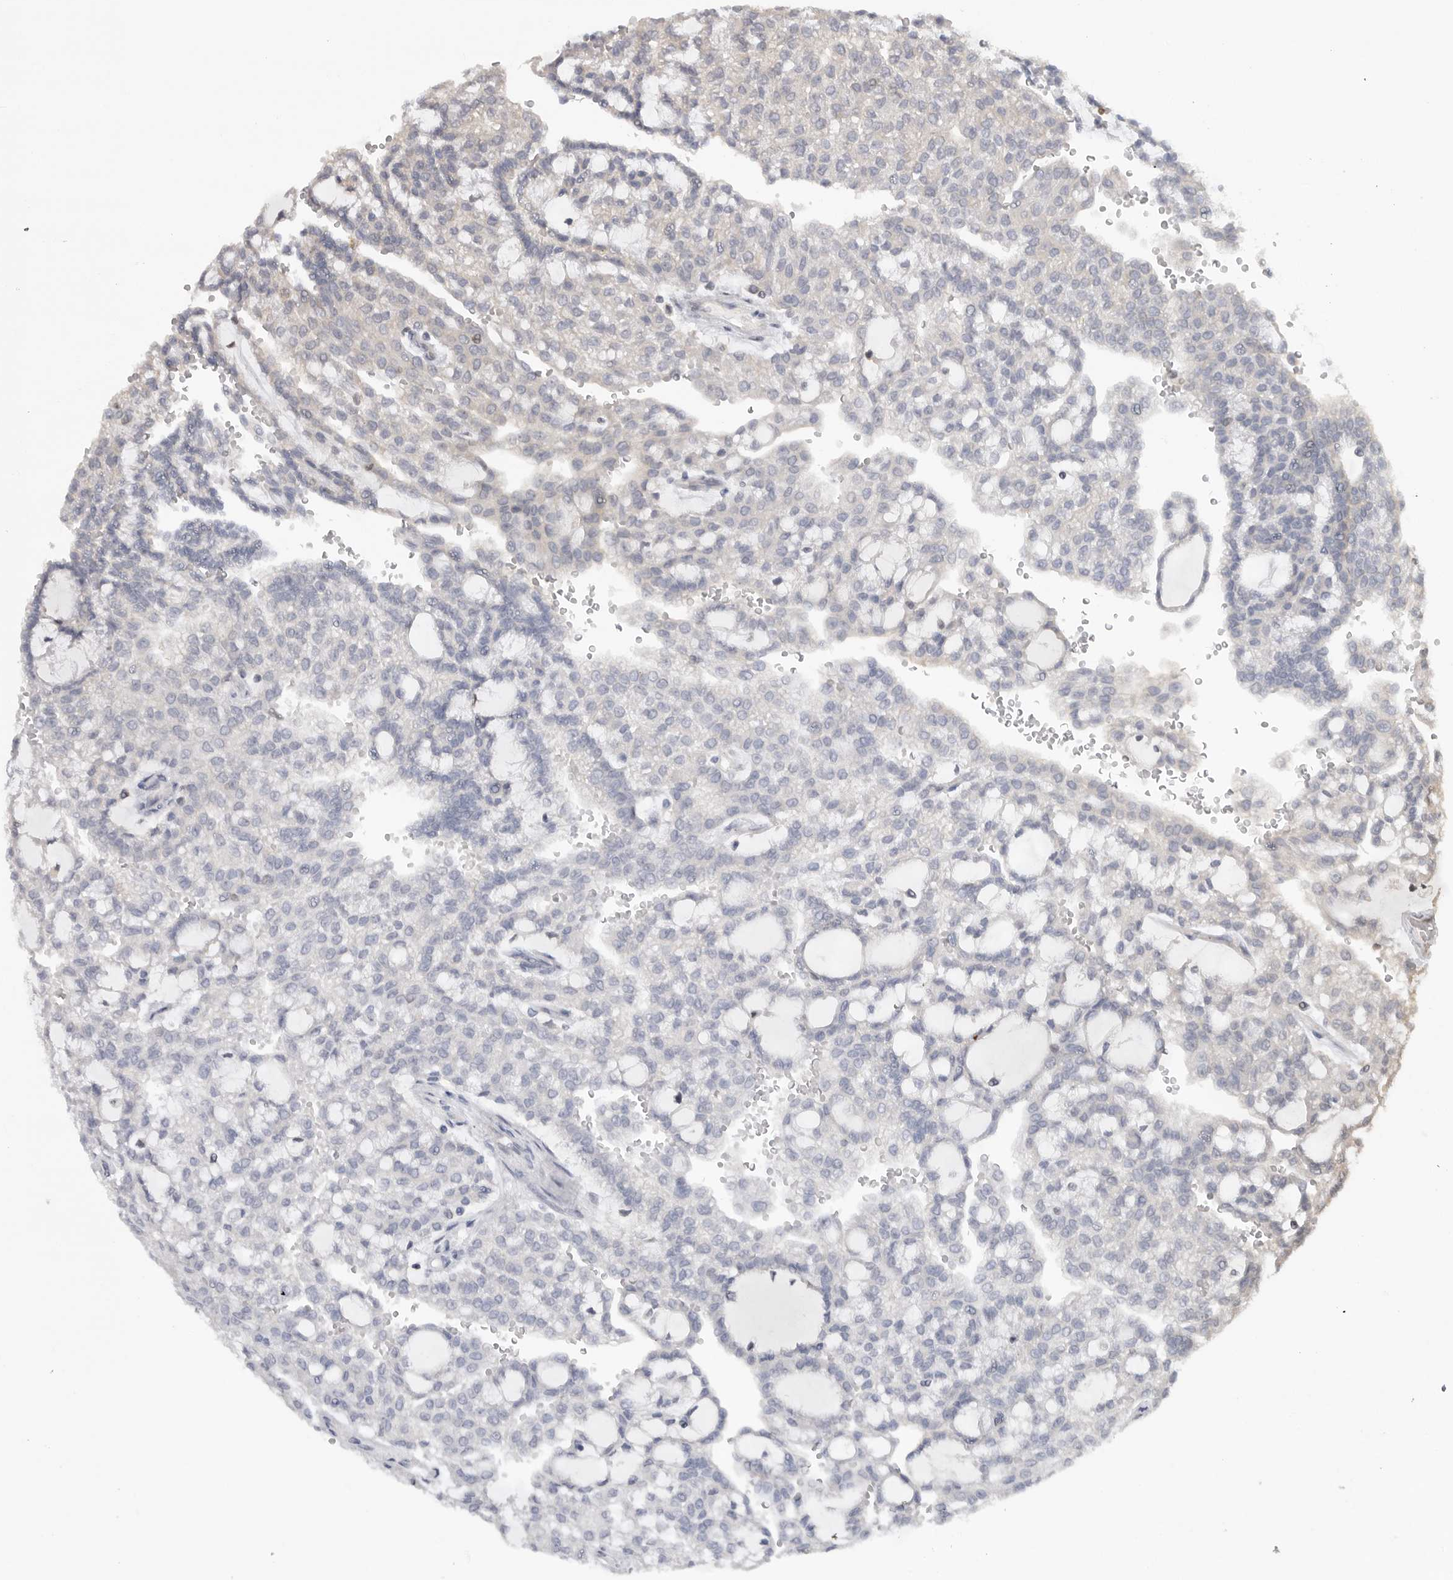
{"staining": {"intensity": "negative", "quantity": "none", "location": "none"}, "tissue": "renal cancer", "cell_type": "Tumor cells", "image_type": "cancer", "snomed": [{"axis": "morphology", "description": "Adenocarcinoma, NOS"}, {"axis": "topography", "description": "Kidney"}], "caption": "Protein analysis of renal adenocarcinoma demonstrates no significant expression in tumor cells. Brightfield microscopy of IHC stained with DAB (3,3'-diaminobenzidine) (brown) and hematoxylin (blue), captured at high magnification.", "gene": "KLK5", "patient": {"sex": "male", "age": 63}}